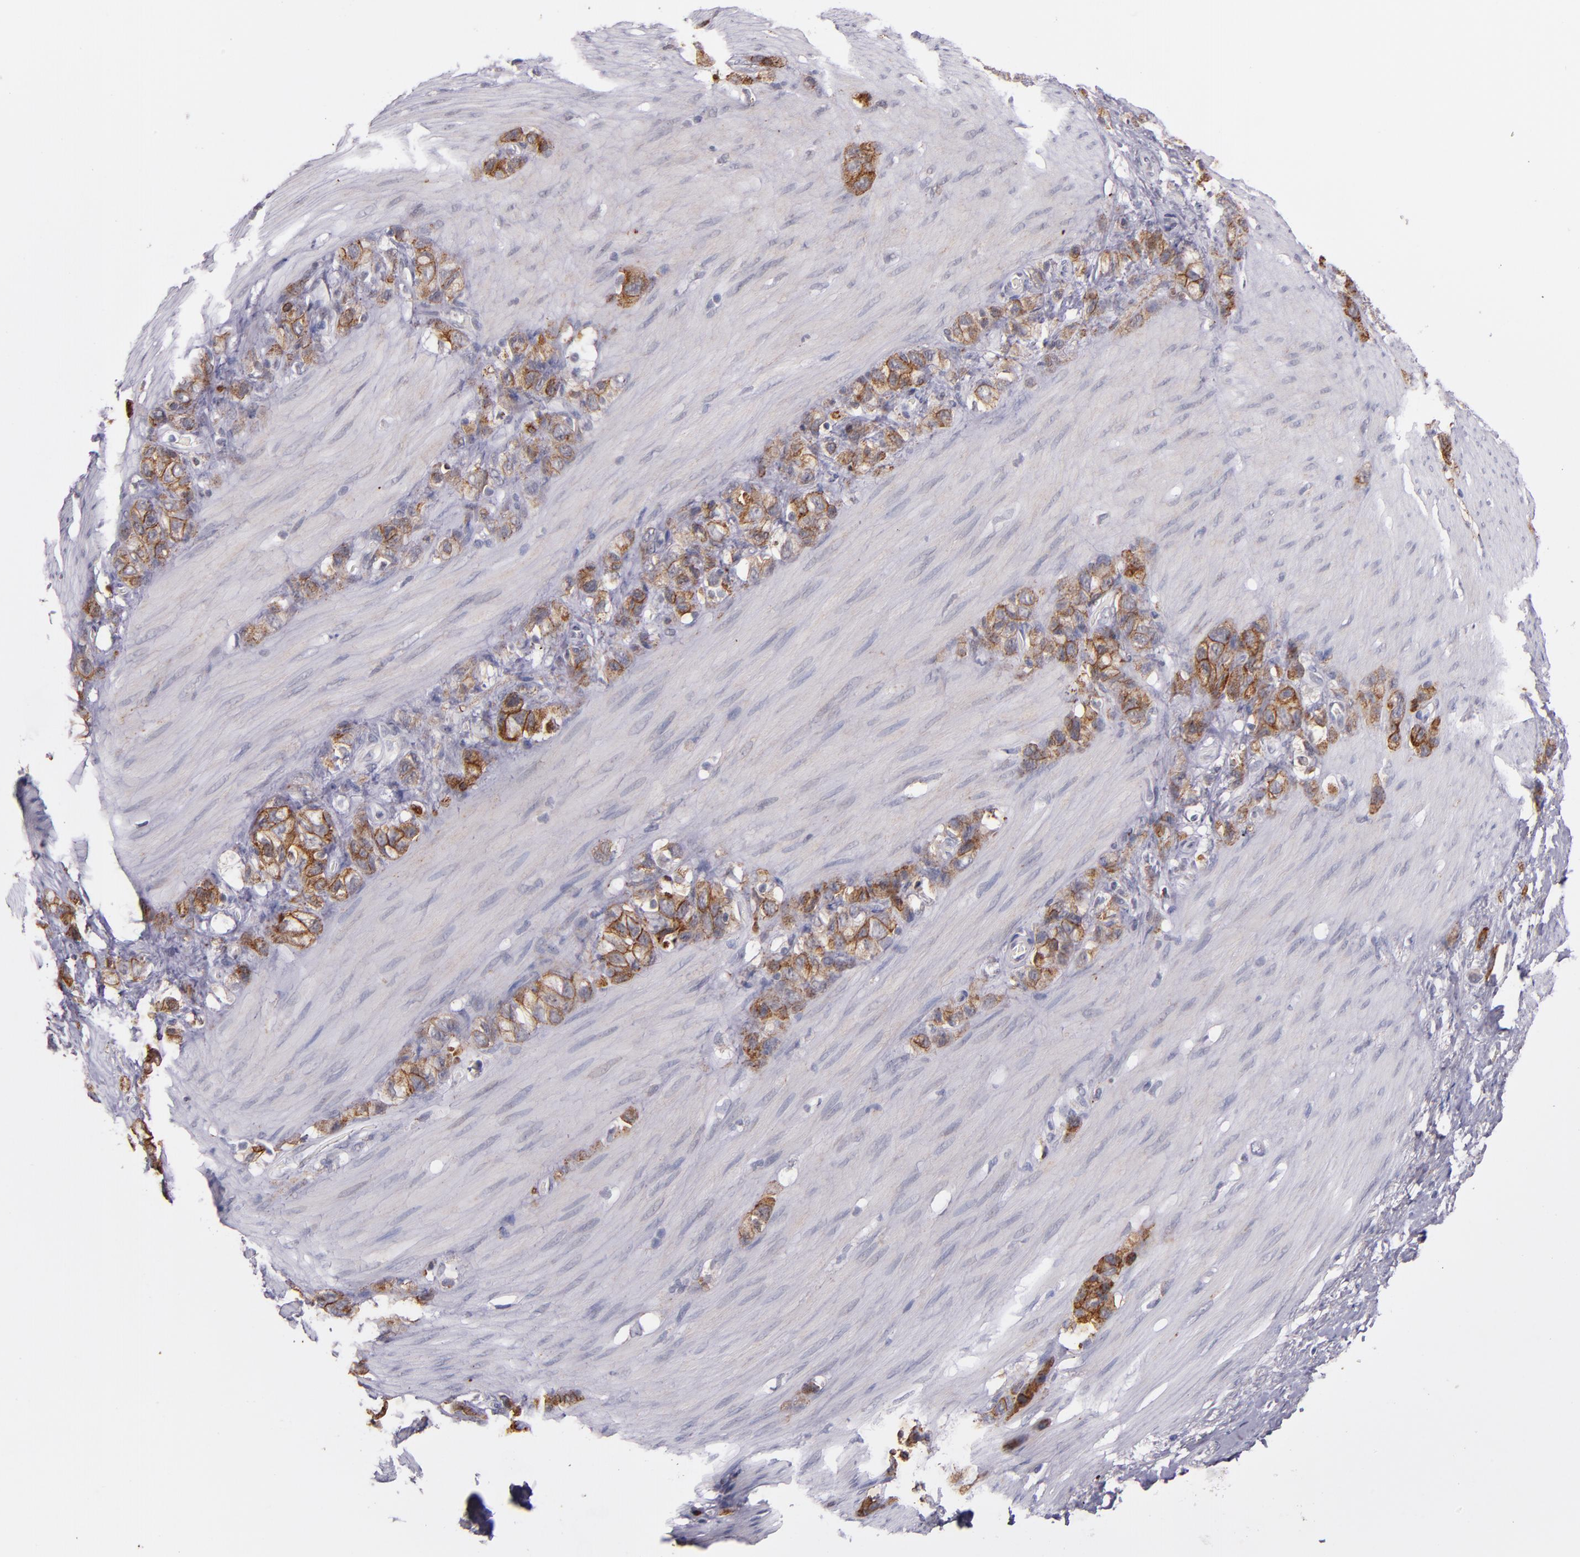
{"staining": {"intensity": "strong", "quantity": ">75%", "location": "cytoplasmic/membranous"}, "tissue": "stomach cancer", "cell_type": "Tumor cells", "image_type": "cancer", "snomed": [{"axis": "morphology", "description": "Normal tissue, NOS"}, {"axis": "morphology", "description": "Adenocarcinoma, NOS"}, {"axis": "morphology", "description": "Adenocarcinoma, High grade"}, {"axis": "topography", "description": "Stomach, upper"}, {"axis": "topography", "description": "Stomach"}], "caption": "DAB (3,3'-diaminobenzidine) immunohistochemical staining of stomach cancer (adenocarcinoma) shows strong cytoplasmic/membranous protein positivity in approximately >75% of tumor cells.", "gene": "SYP", "patient": {"sex": "female", "age": 65}}